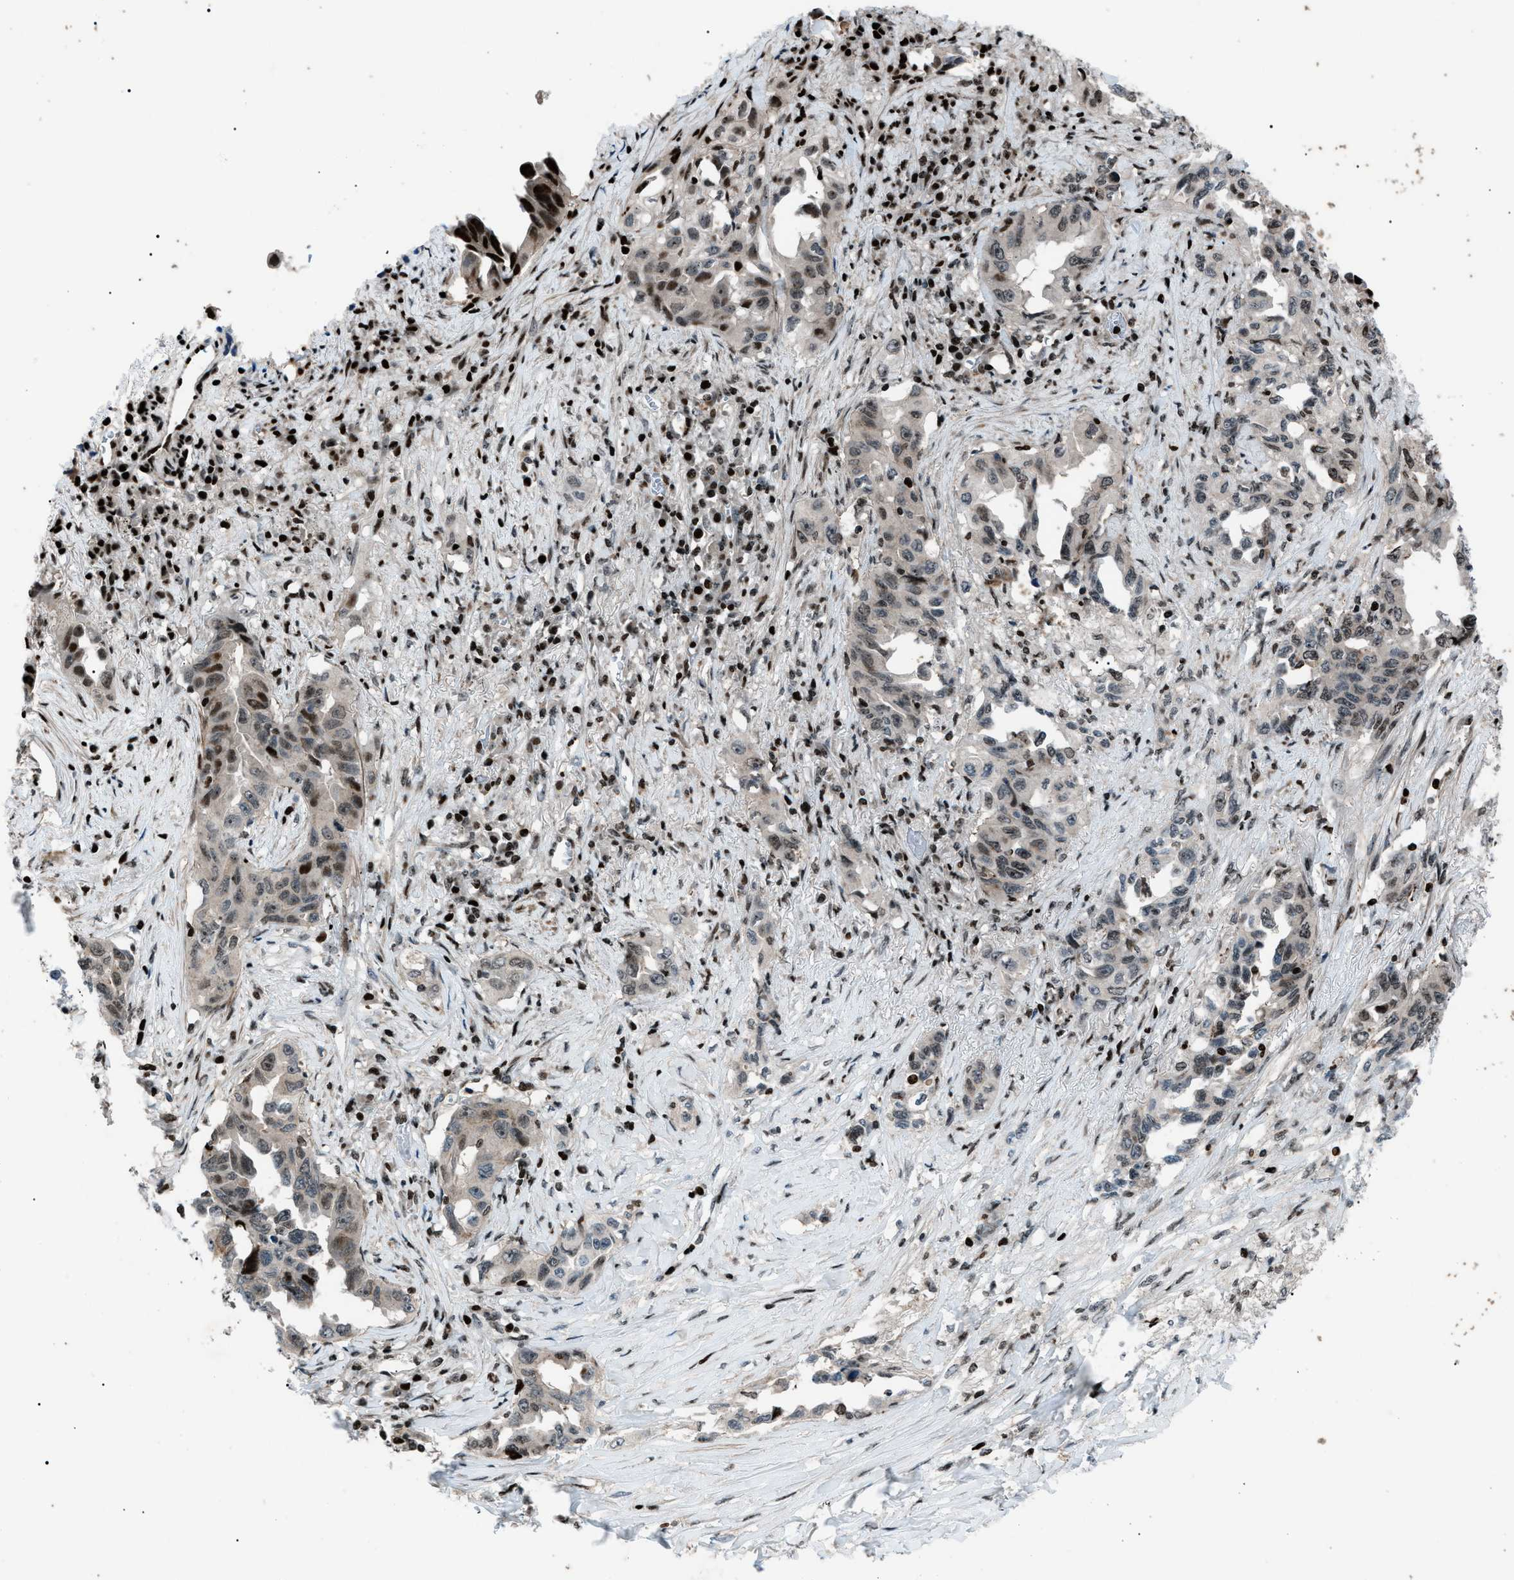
{"staining": {"intensity": "moderate", "quantity": "25%-75%", "location": "nuclear"}, "tissue": "lung cancer", "cell_type": "Tumor cells", "image_type": "cancer", "snomed": [{"axis": "morphology", "description": "Adenocarcinoma, NOS"}, {"axis": "topography", "description": "Lung"}], "caption": "This is a histology image of immunohistochemistry staining of lung adenocarcinoma, which shows moderate positivity in the nuclear of tumor cells.", "gene": "PRKX", "patient": {"sex": "female", "age": 51}}